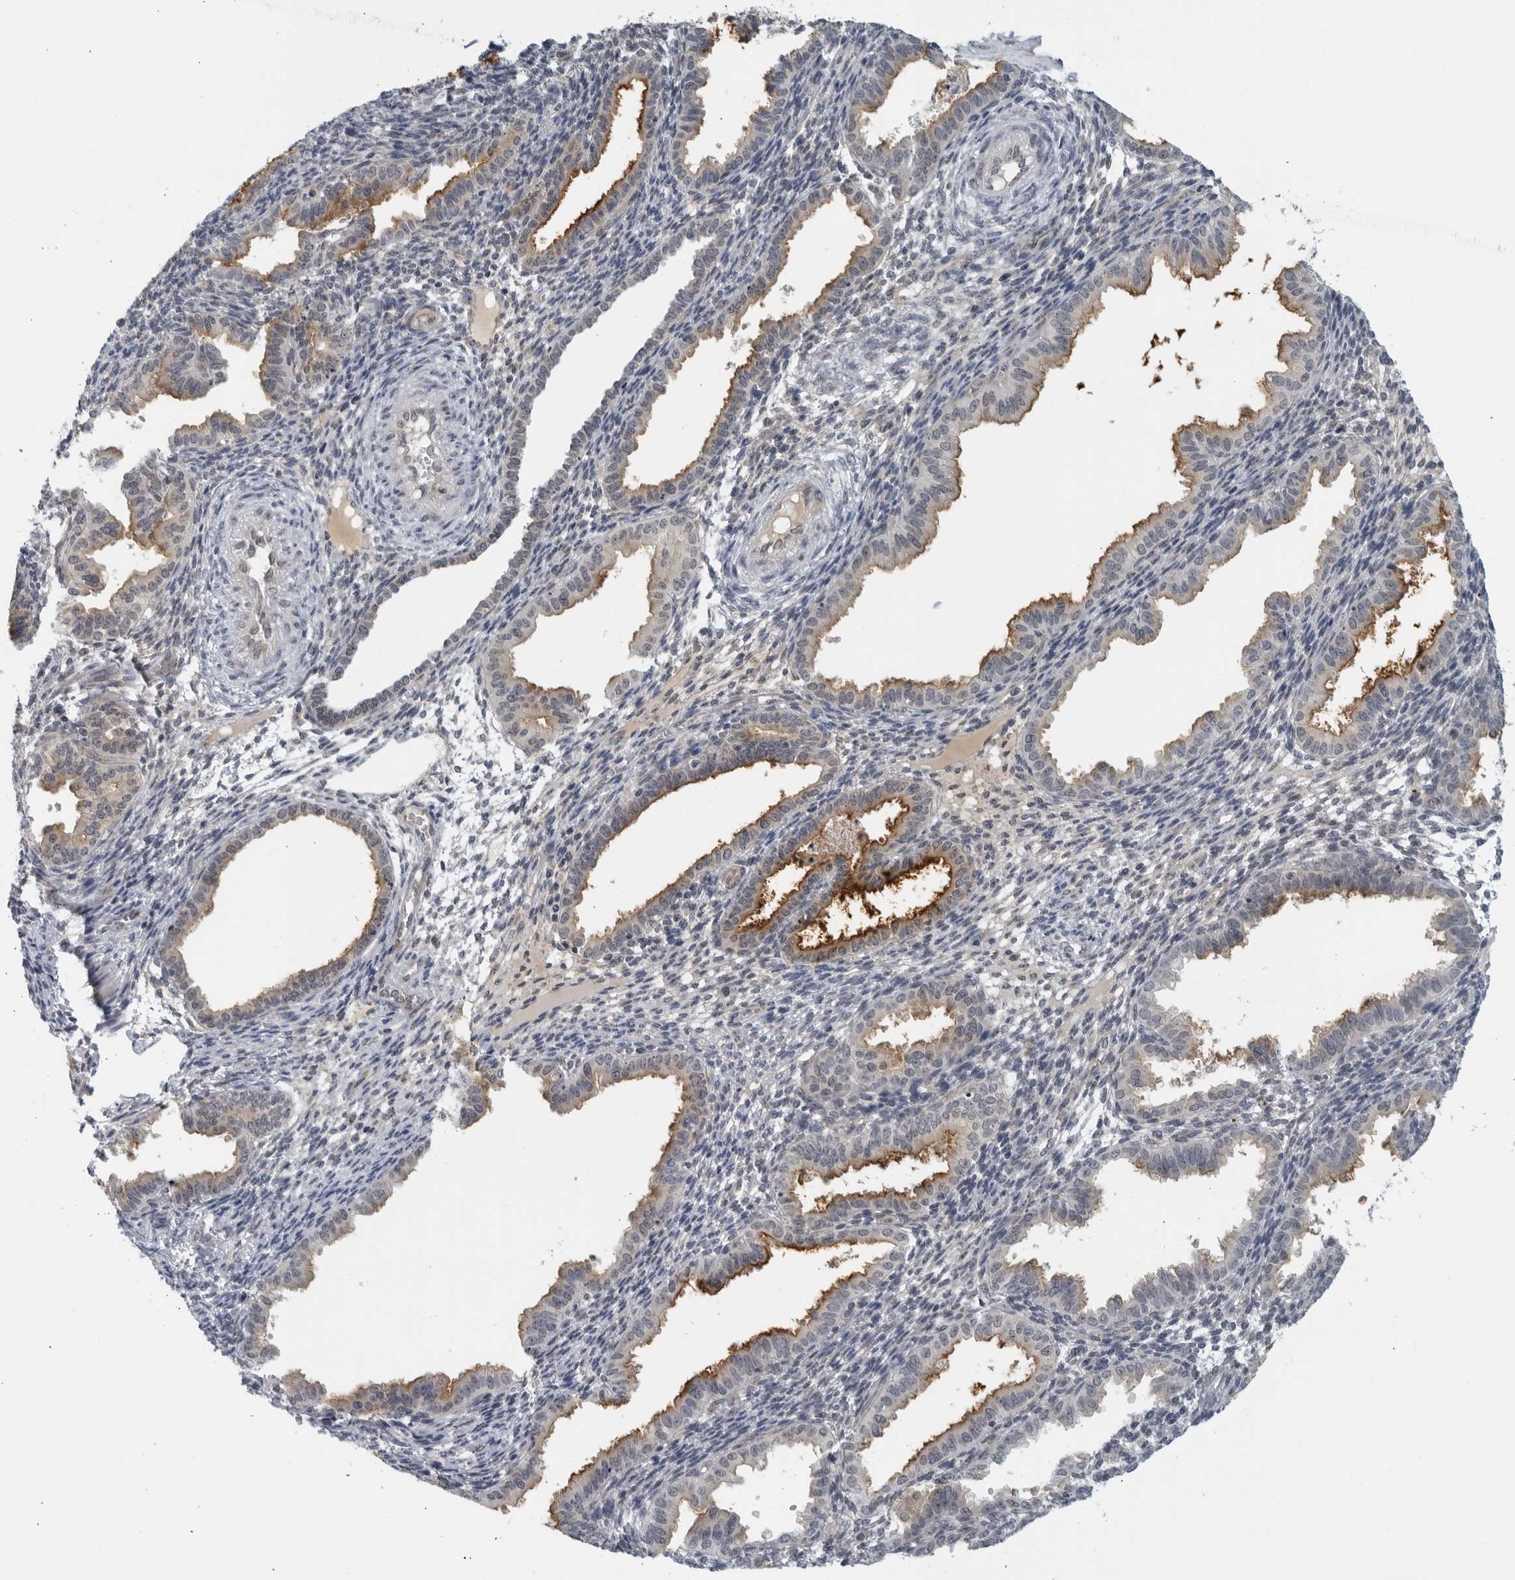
{"staining": {"intensity": "negative", "quantity": "none", "location": "none"}, "tissue": "endometrium", "cell_type": "Cells in endometrial stroma", "image_type": "normal", "snomed": [{"axis": "morphology", "description": "Normal tissue, NOS"}, {"axis": "topography", "description": "Endometrium"}], "caption": "Immunohistochemistry of unremarkable endometrium shows no expression in cells in endometrial stroma.", "gene": "RC3H1", "patient": {"sex": "female", "age": 33}}